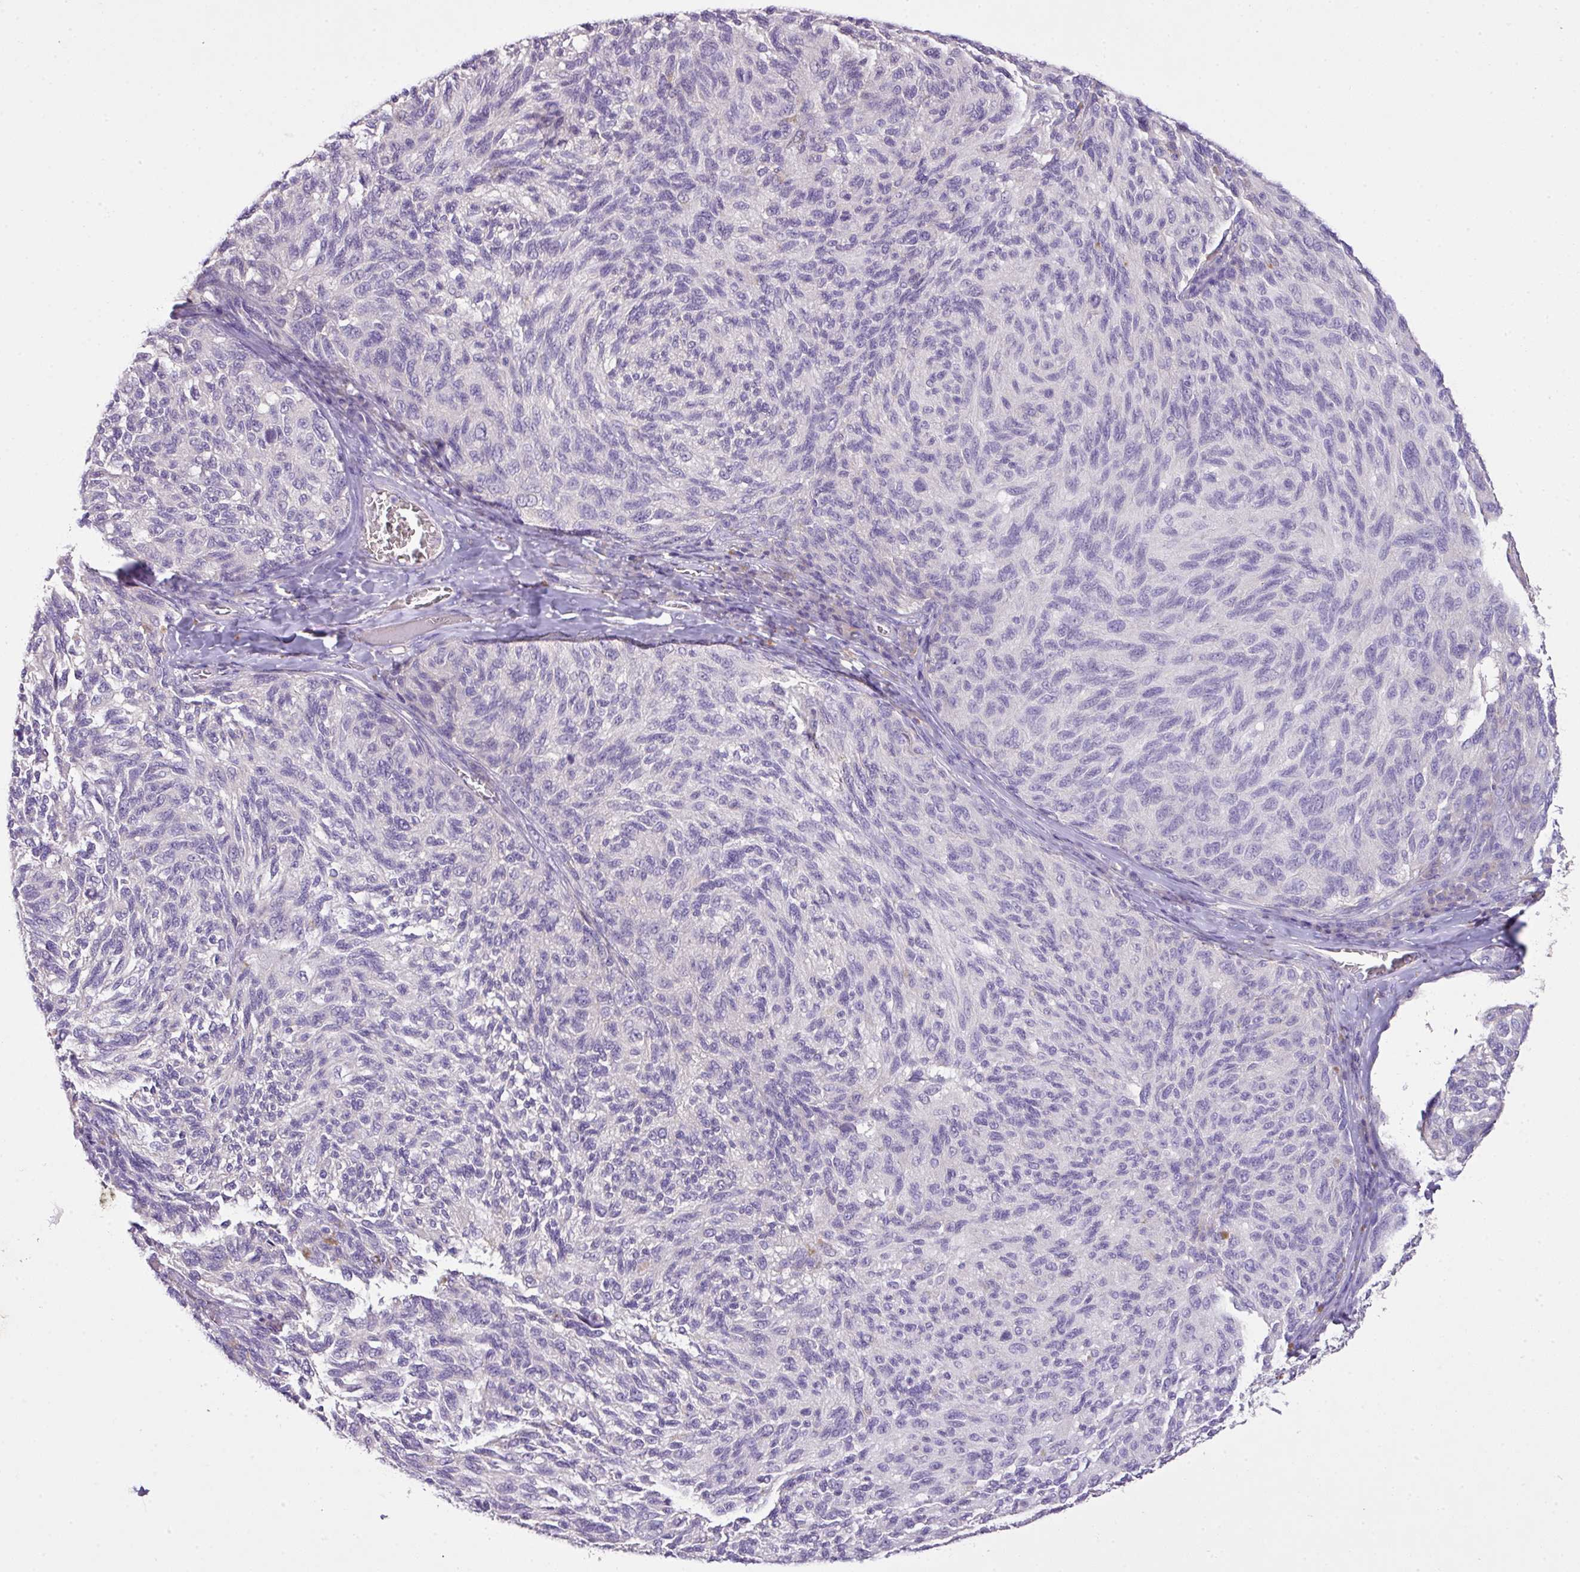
{"staining": {"intensity": "negative", "quantity": "none", "location": "none"}, "tissue": "melanoma", "cell_type": "Tumor cells", "image_type": "cancer", "snomed": [{"axis": "morphology", "description": "Malignant melanoma, NOS"}, {"axis": "topography", "description": "Skin"}], "caption": "DAB (3,3'-diaminobenzidine) immunohistochemical staining of human melanoma demonstrates no significant expression in tumor cells. The staining is performed using DAB brown chromogen with nuclei counter-stained in using hematoxylin.", "gene": "OR6C6", "patient": {"sex": "female", "age": 73}}